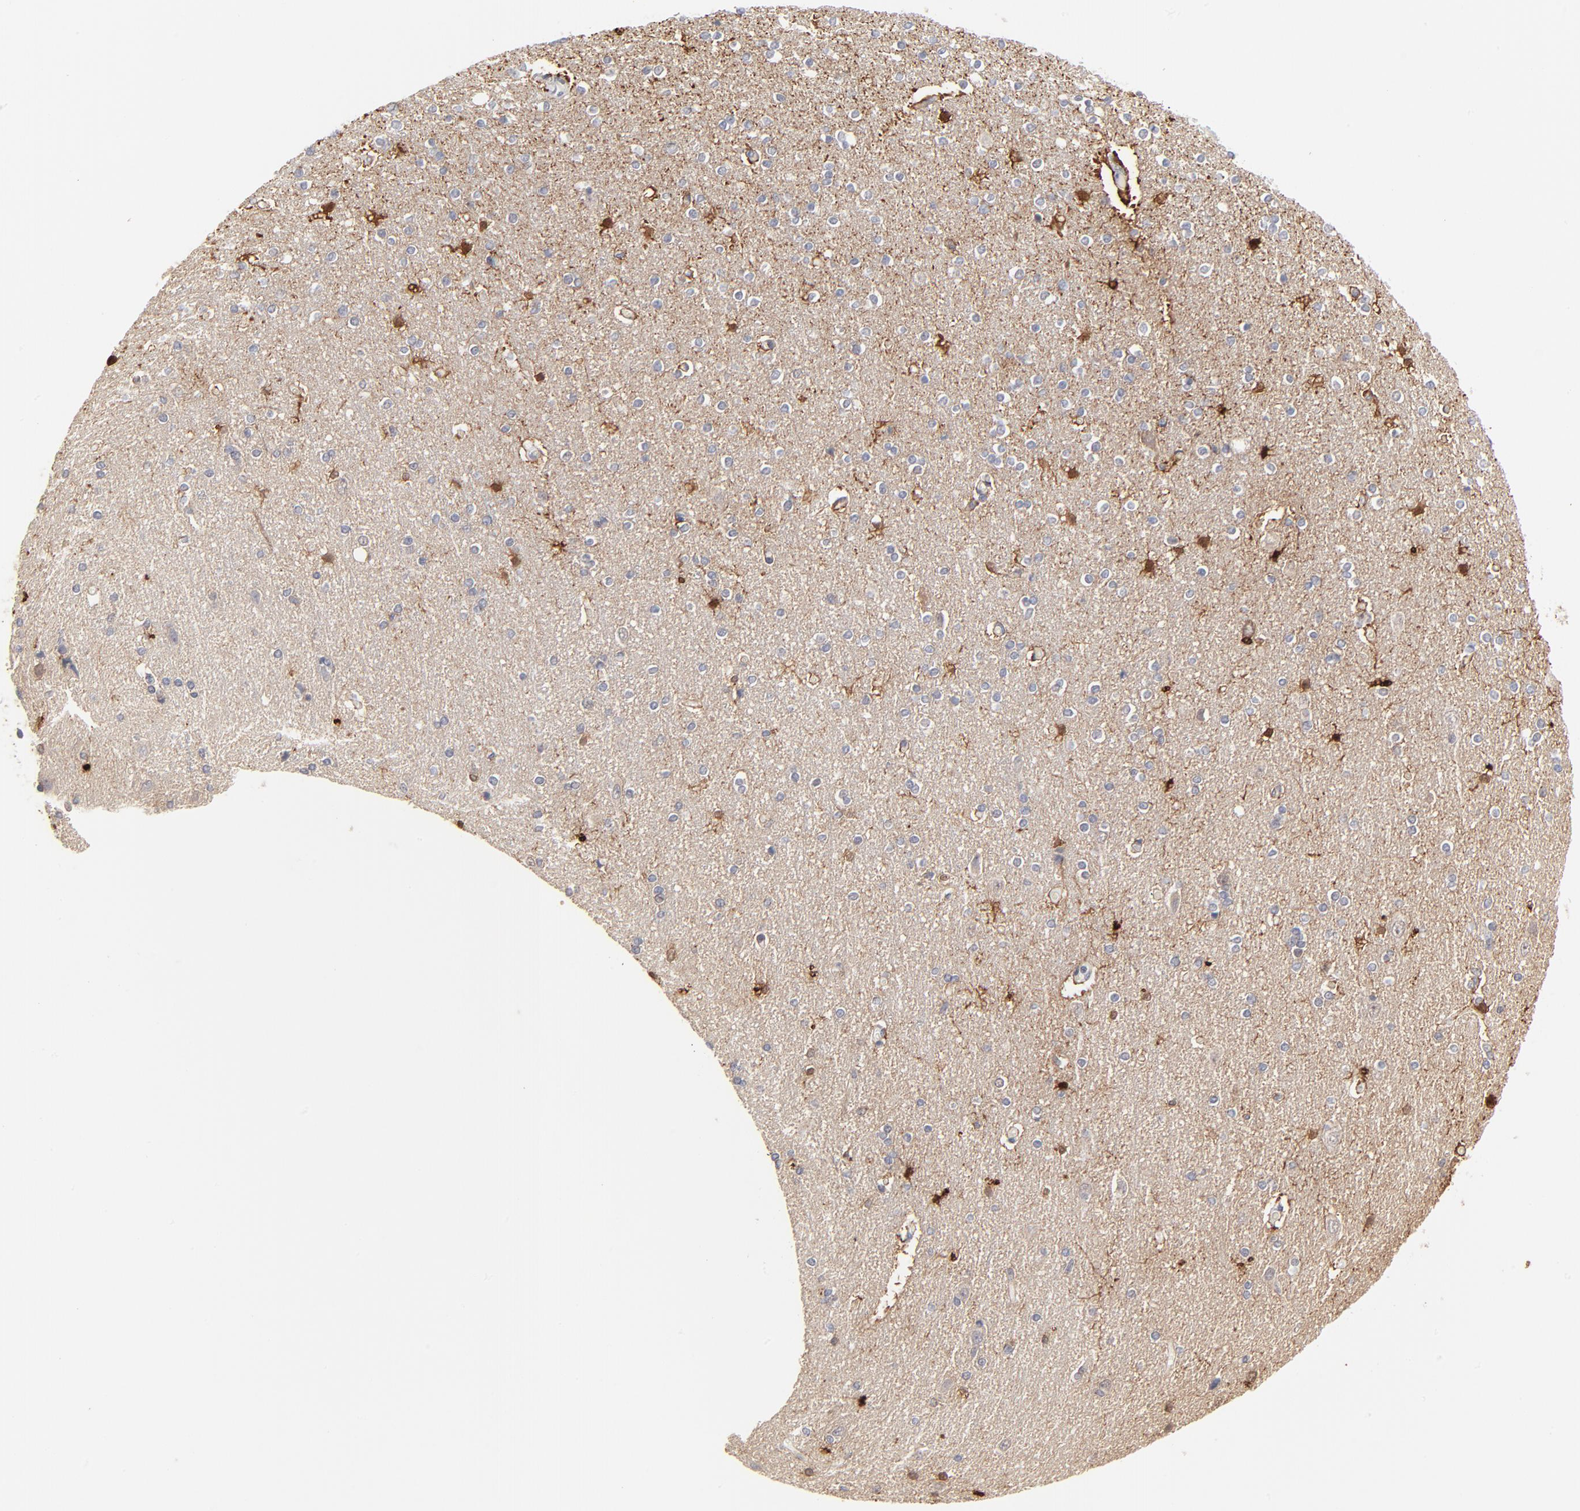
{"staining": {"intensity": "moderate", "quantity": "<25%", "location": "cytoplasmic/membranous"}, "tissue": "caudate", "cell_type": "Glial cells", "image_type": "normal", "snomed": [{"axis": "morphology", "description": "Normal tissue, NOS"}, {"axis": "topography", "description": "Lateral ventricle wall"}], "caption": "A high-resolution histopathology image shows immunohistochemistry (IHC) staining of normal caudate, which displays moderate cytoplasmic/membranous staining in approximately <25% of glial cells. (DAB IHC with brightfield microscopy, high magnification).", "gene": "AURKA", "patient": {"sex": "female", "age": 54}}